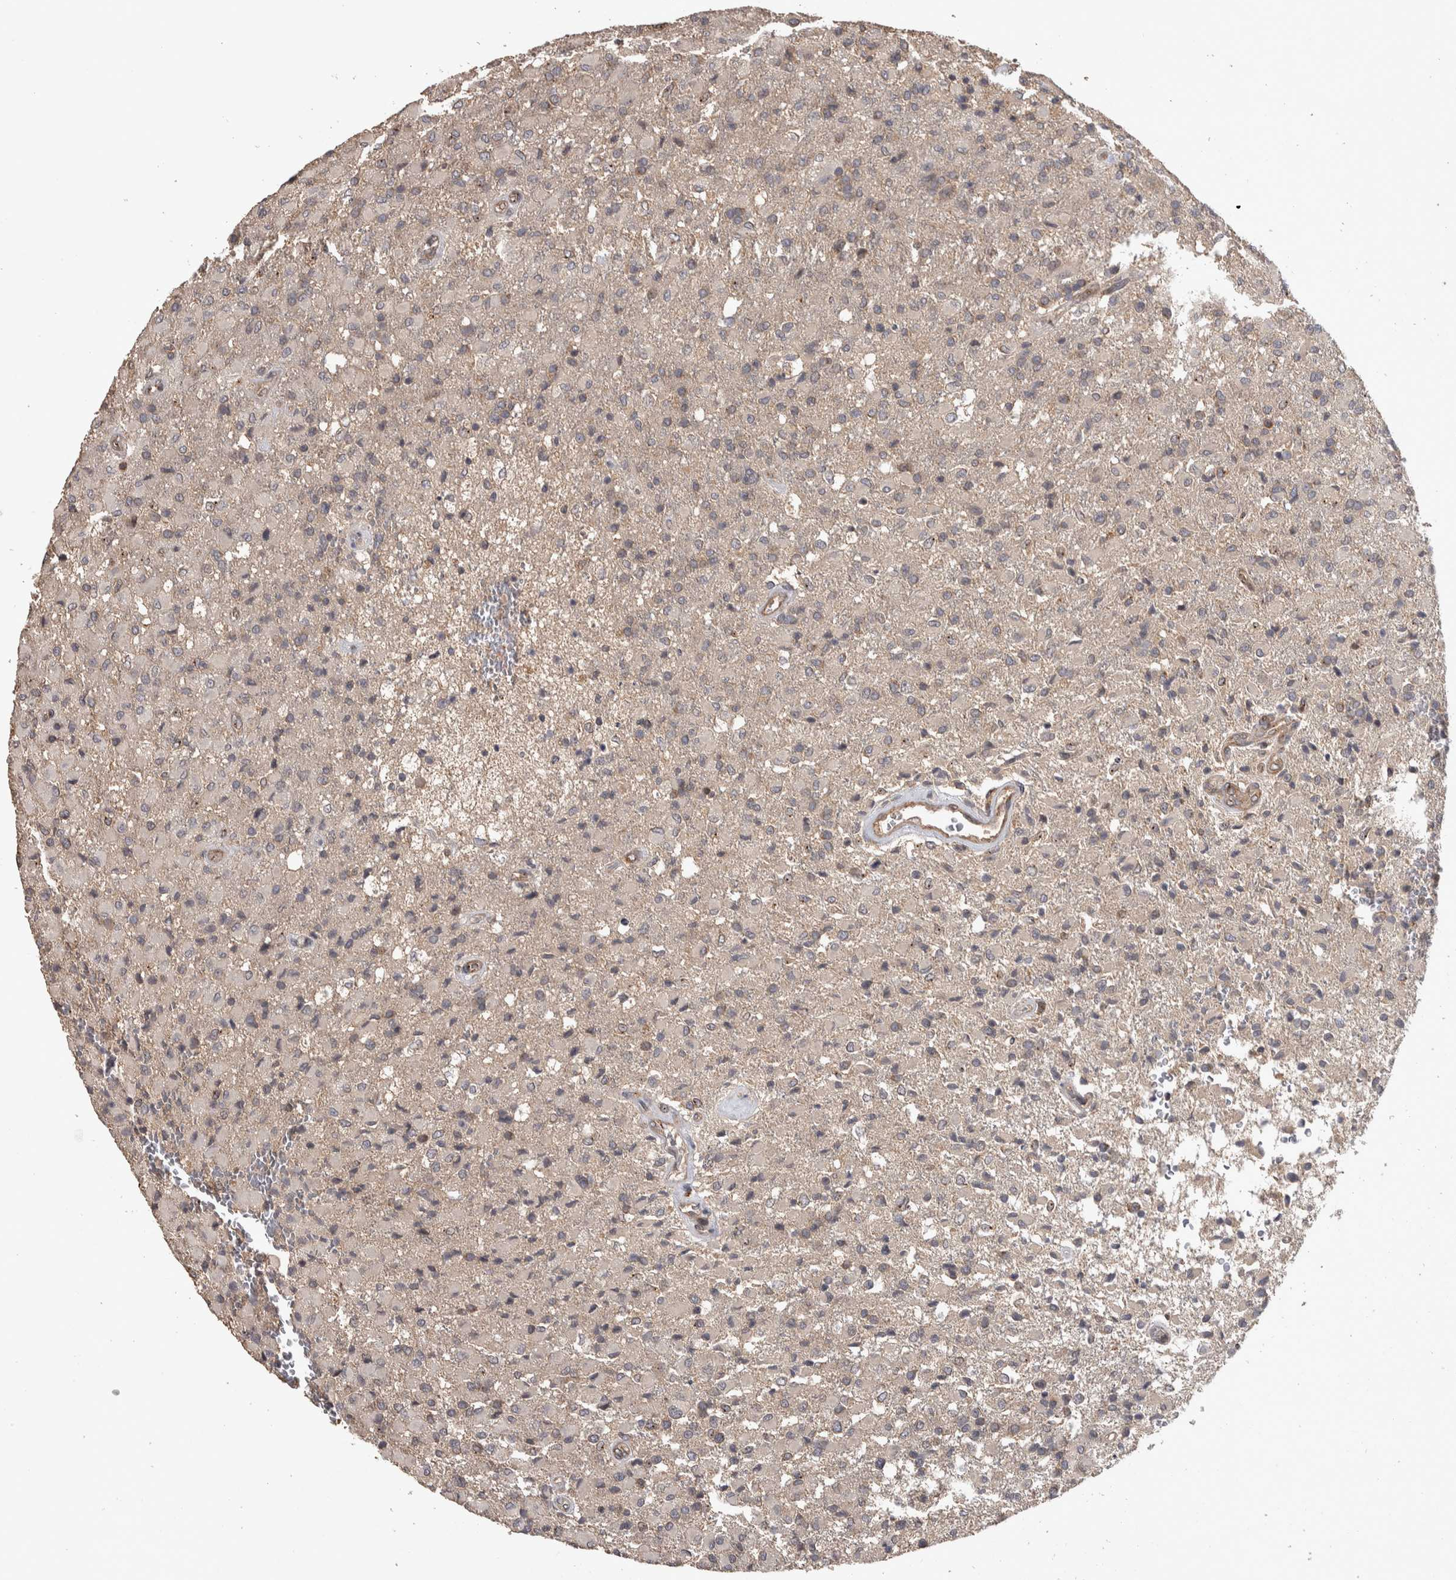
{"staining": {"intensity": "weak", "quantity": "<25%", "location": "cytoplasmic/membranous"}, "tissue": "glioma", "cell_type": "Tumor cells", "image_type": "cancer", "snomed": [{"axis": "morphology", "description": "Glioma, malignant, High grade"}, {"axis": "topography", "description": "Brain"}], "caption": "A photomicrograph of malignant glioma (high-grade) stained for a protein demonstrates no brown staining in tumor cells.", "gene": "IFRD1", "patient": {"sex": "male", "age": 71}}